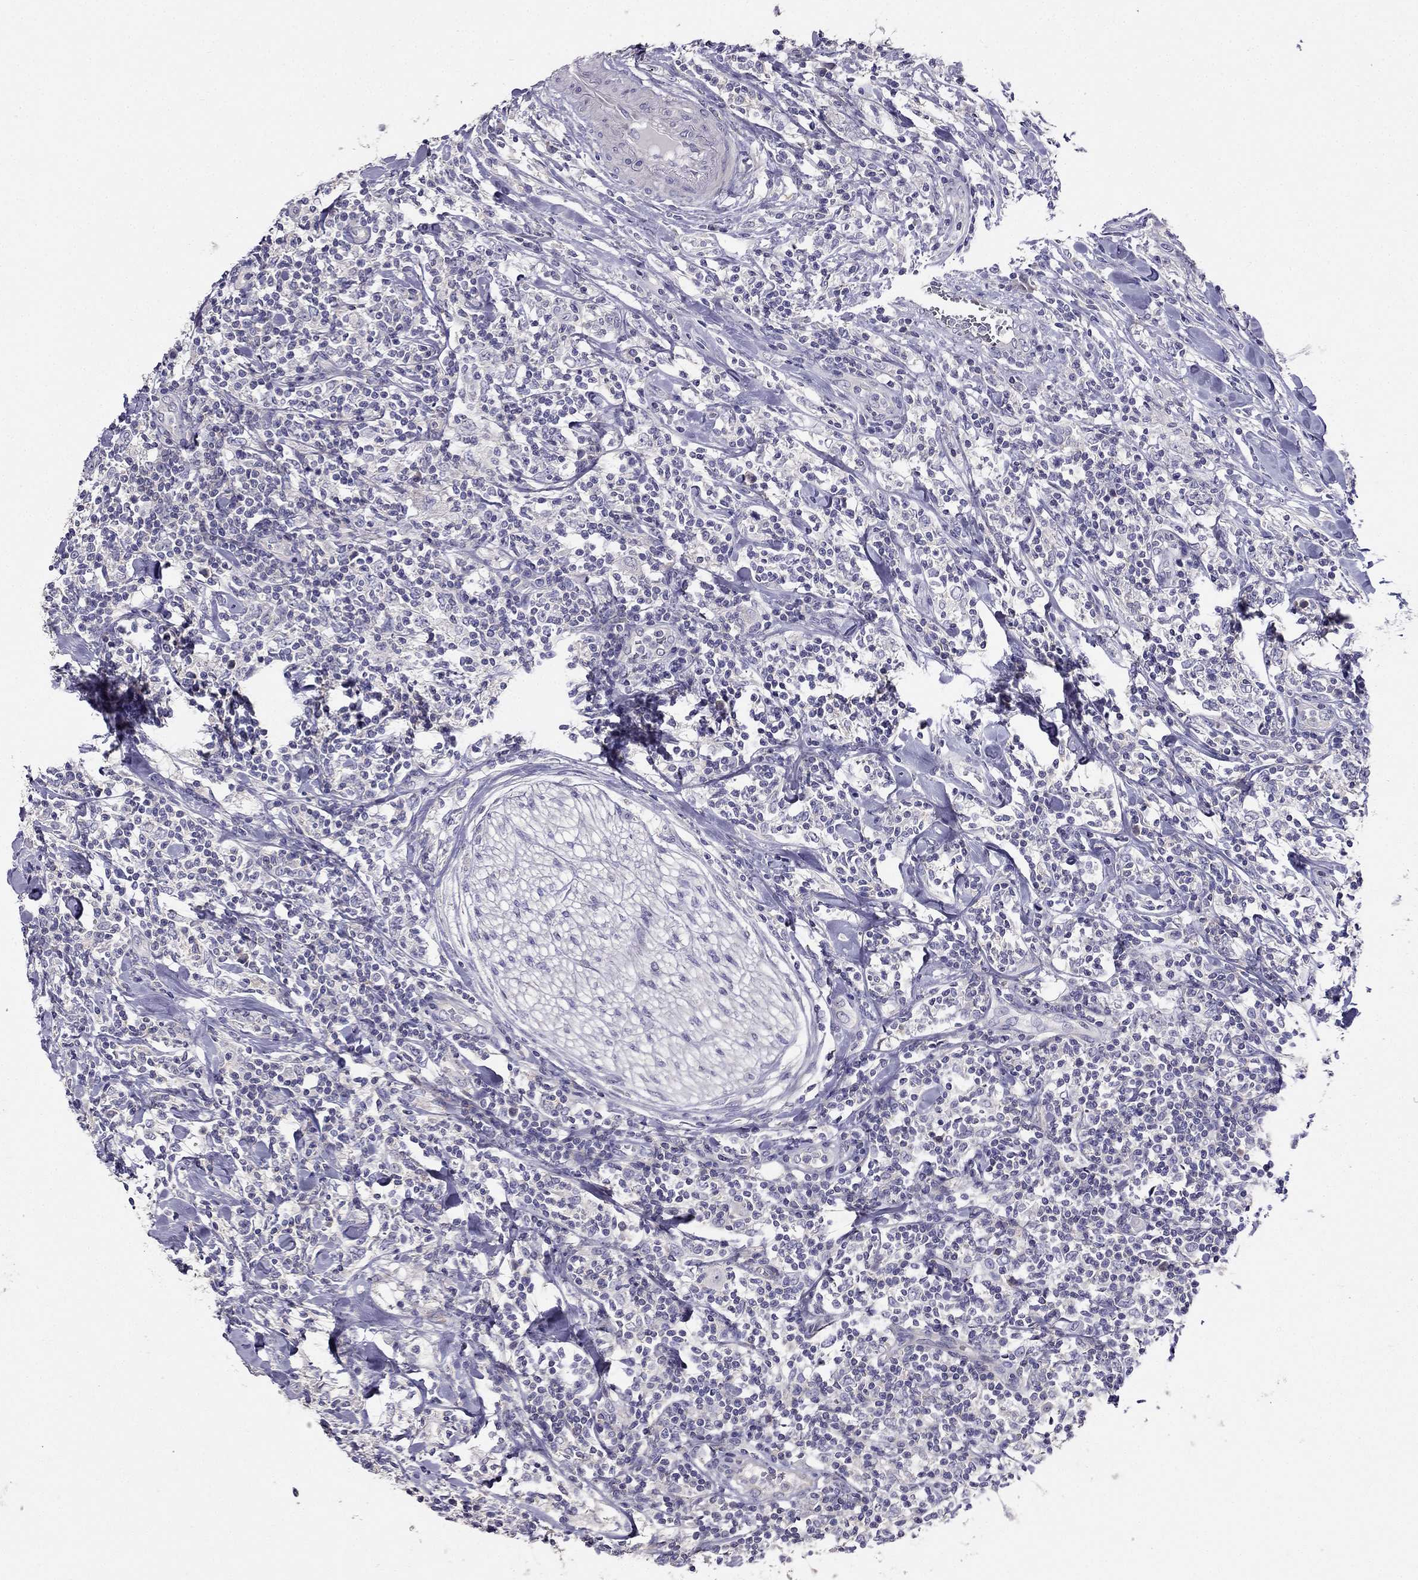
{"staining": {"intensity": "negative", "quantity": "none", "location": "none"}, "tissue": "lymphoma", "cell_type": "Tumor cells", "image_type": "cancer", "snomed": [{"axis": "morphology", "description": "Malignant lymphoma, non-Hodgkin's type, High grade"}, {"axis": "topography", "description": "Lymph node"}], "caption": "An immunohistochemistry (IHC) image of malignant lymphoma, non-Hodgkin's type (high-grade) is shown. There is no staining in tumor cells of malignant lymphoma, non-Hodgkin's type (high-grade).", "gene": "AS3MT", "patient": {"sex": "female", "age": 84}}